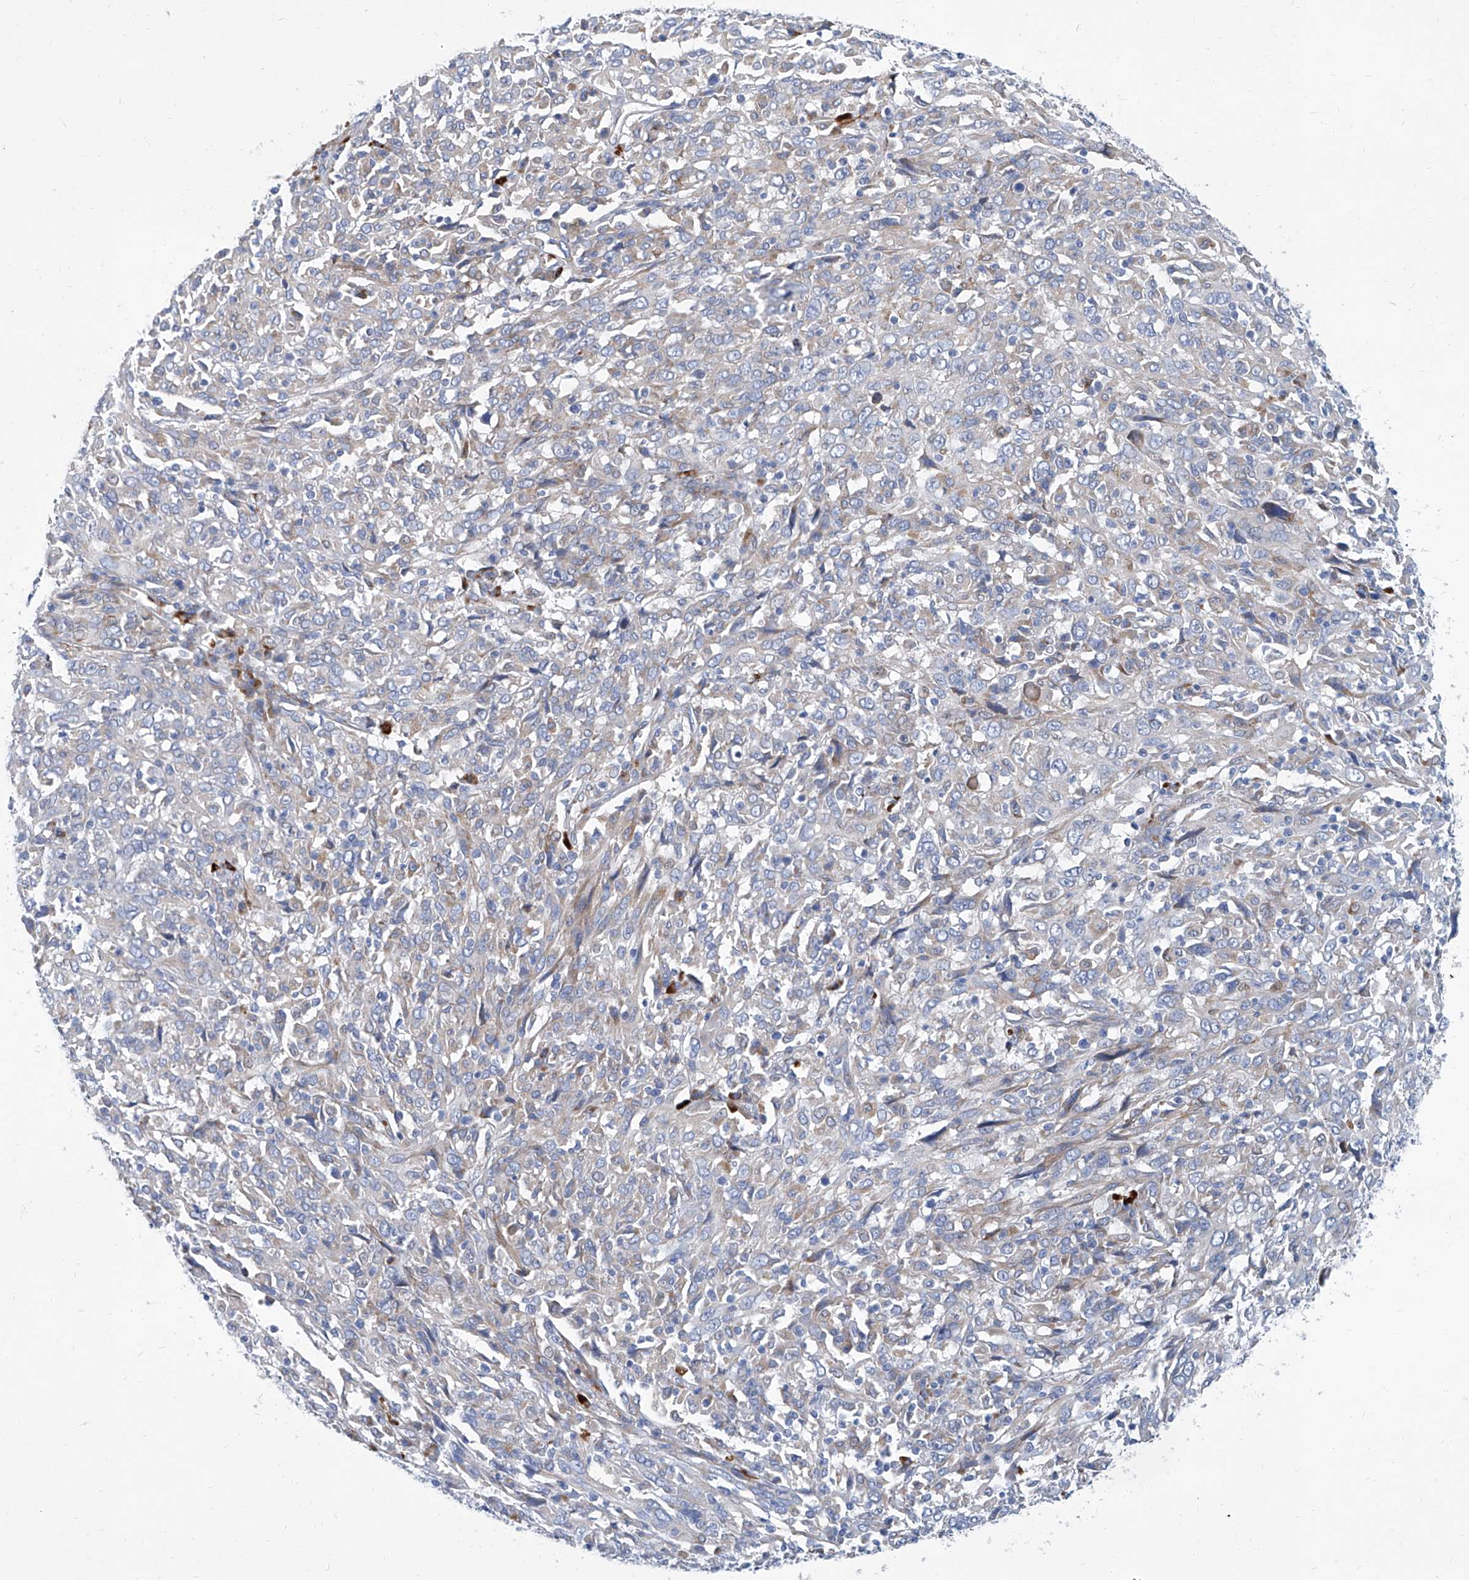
{"staining": {"intensity": "negative", "quantity": "none", "location": "none"}, "tissue": "cervical cancer", "cell_type": "Tumor cells", "image_type": "cancer", "snomed": [{"axis": "morphology", "description": "Squamous cell carcinoma, NOS"}, {"axis": "topography", "description": "Cervix"}], "caption": "DAB immunohistochemical staining of human cervical cancer shows no significant expression in tumor cells.", "gene": "FPR2", "patient": {"sex": "female", "age": 46}}